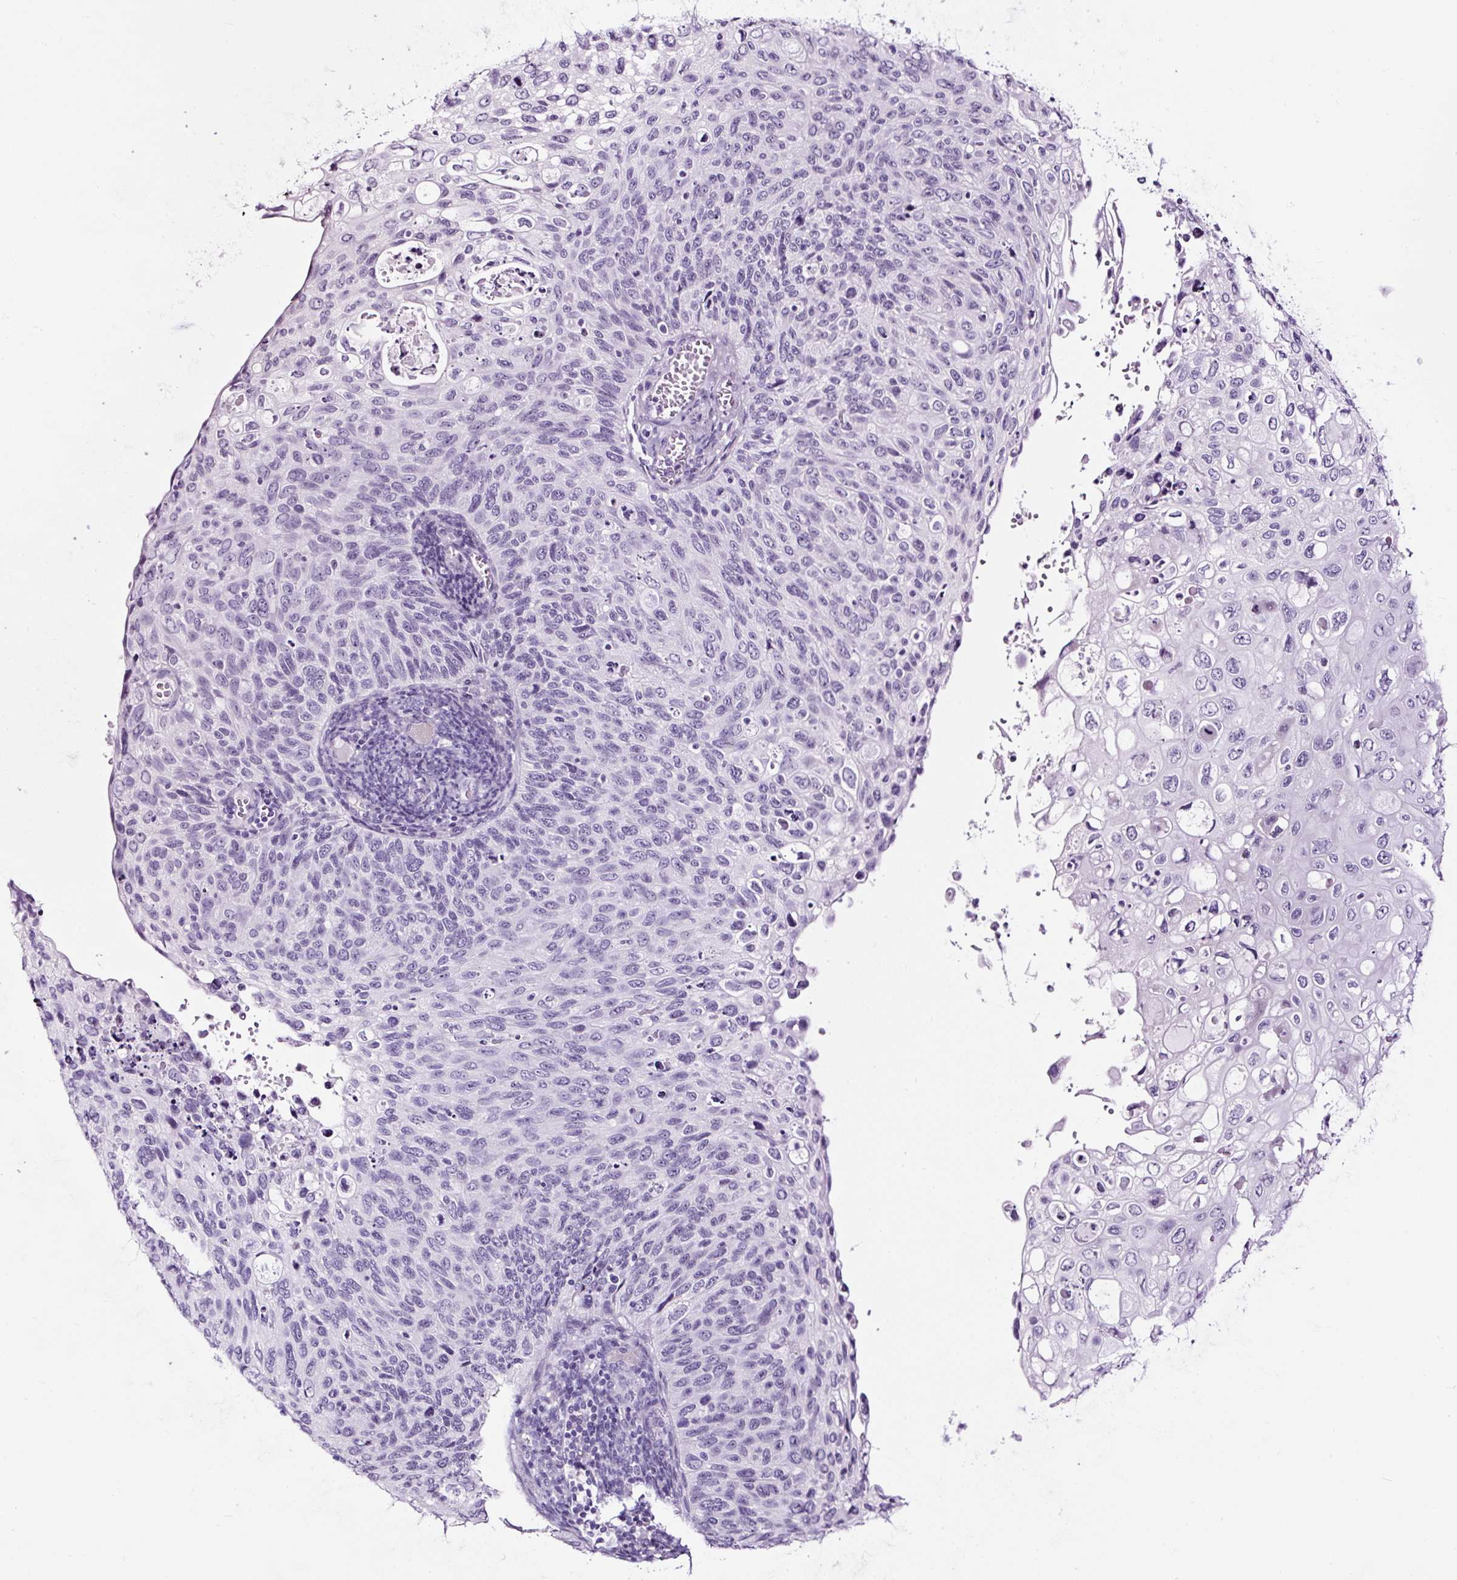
{"staining": {"intensity": "negative", "quantity": "none", "location": "none"}, "tissue": "cervical cancer", "cell_type": "Tumor cells", "image_type": "cancer", "snomed": [{"axis": "morphology", "description": "Squamous cell carcinoma, NOS"}, {"axis": "topography", "description": "Cervix"}], "caption": "Immunohistochemical staining of squamous cell carcinoma (cervical) reveals no significant expression in tumor cells.", "gene": "NPHS2", "patient": {"sex": "female", "age": 70}}